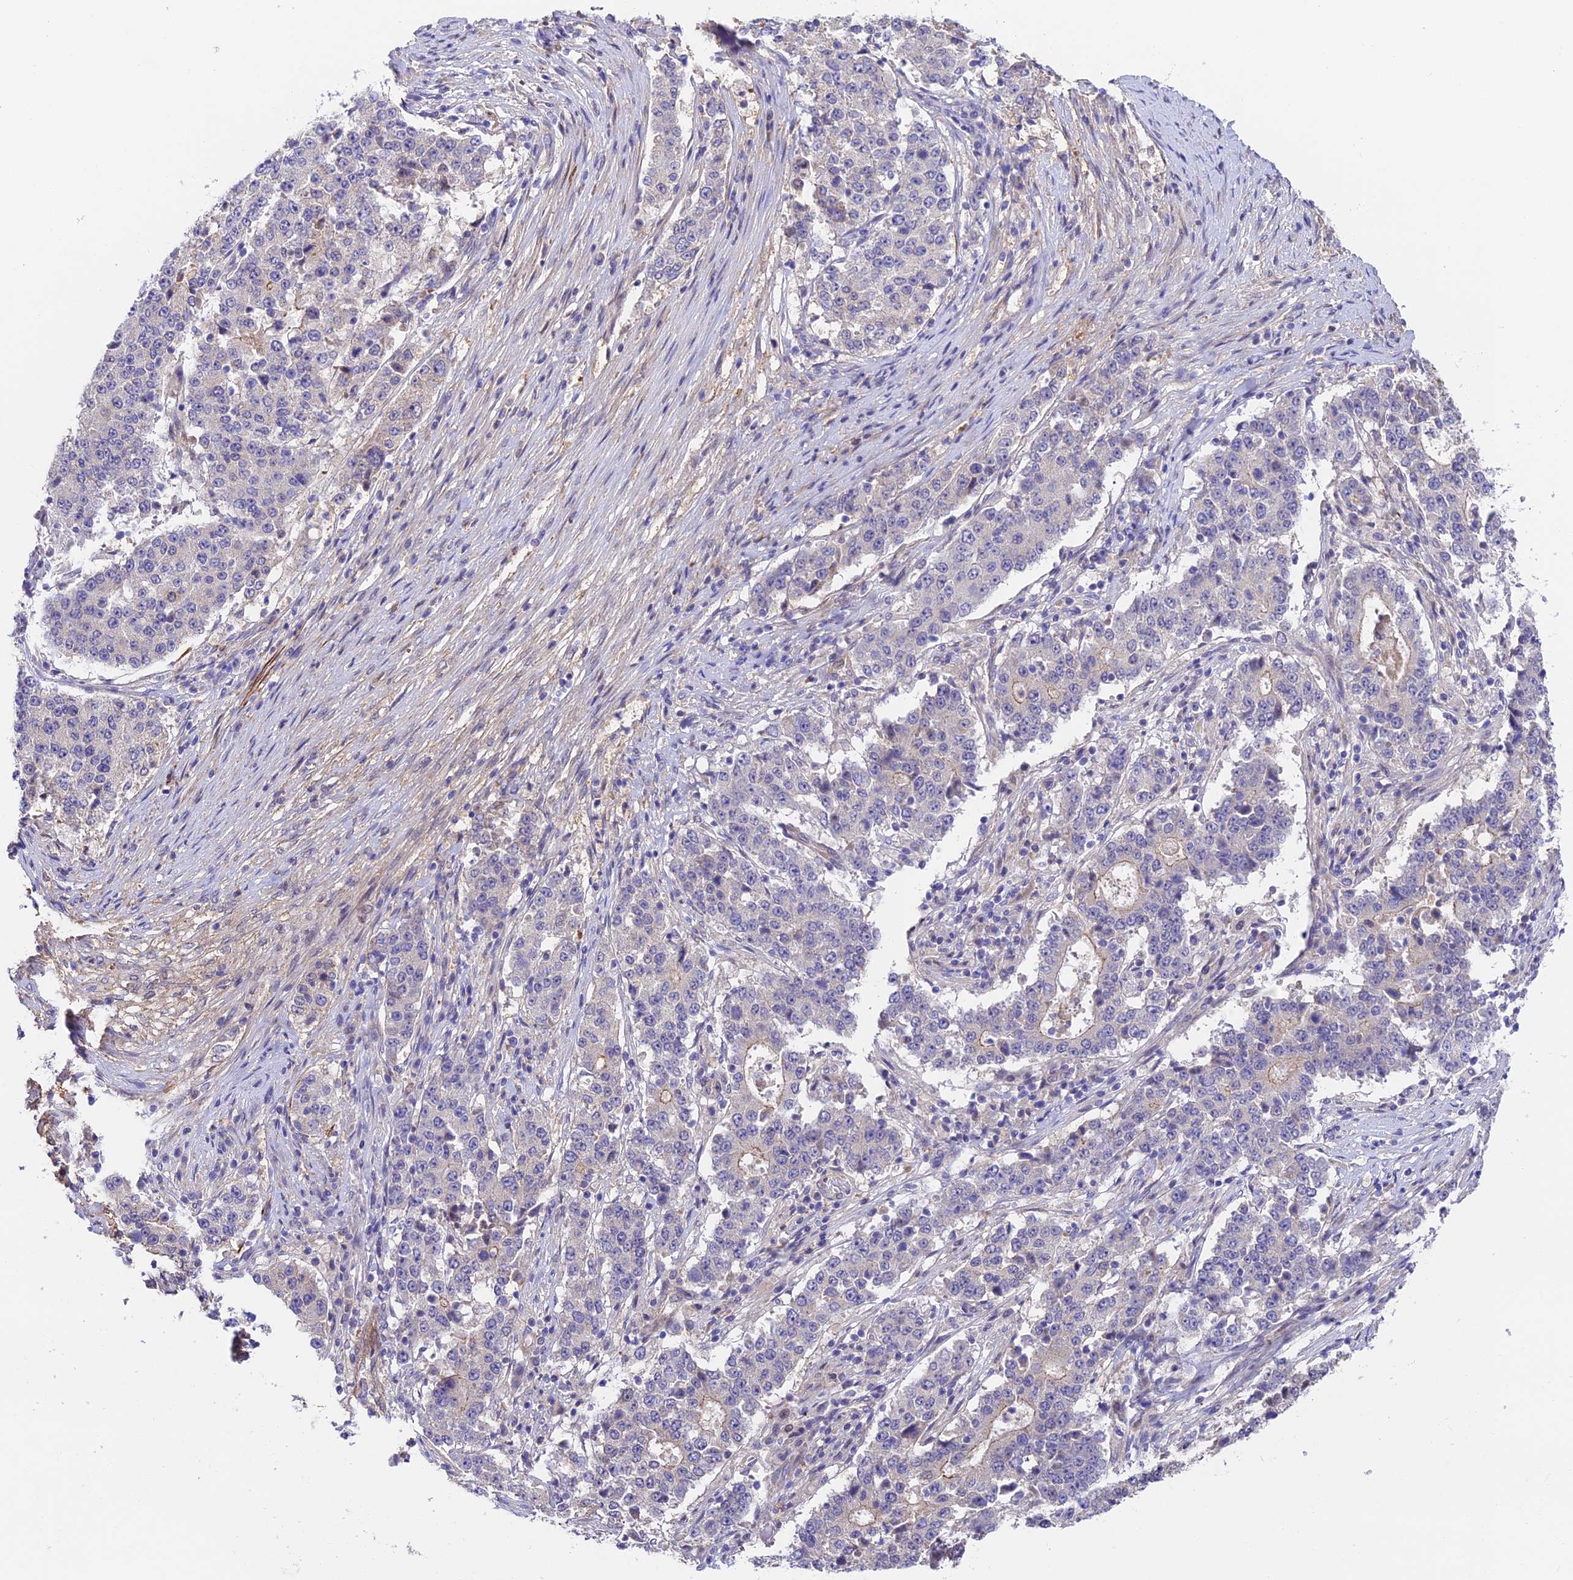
{"staining": {"intensity": "weak", "quantity": "<25%", "location": "cytoplasmic/membranous"}, "tissue": "stomach cancer", "cell_type": "Tumor cells", "image_type": "cancer", "snomed": [{"axis": "morphology", "description": "Adenocarcinoma, NOS"}, {"axis": "topography", "description": "Stomach"}], "caption": "Human adenocarcinoma (stomach) stained for a protein using immunohistochemistry (IHC) exhibits no staining in tumor cells.", "gene": "ANKRD50", "patient": {"sex": "male", "age": 59}}